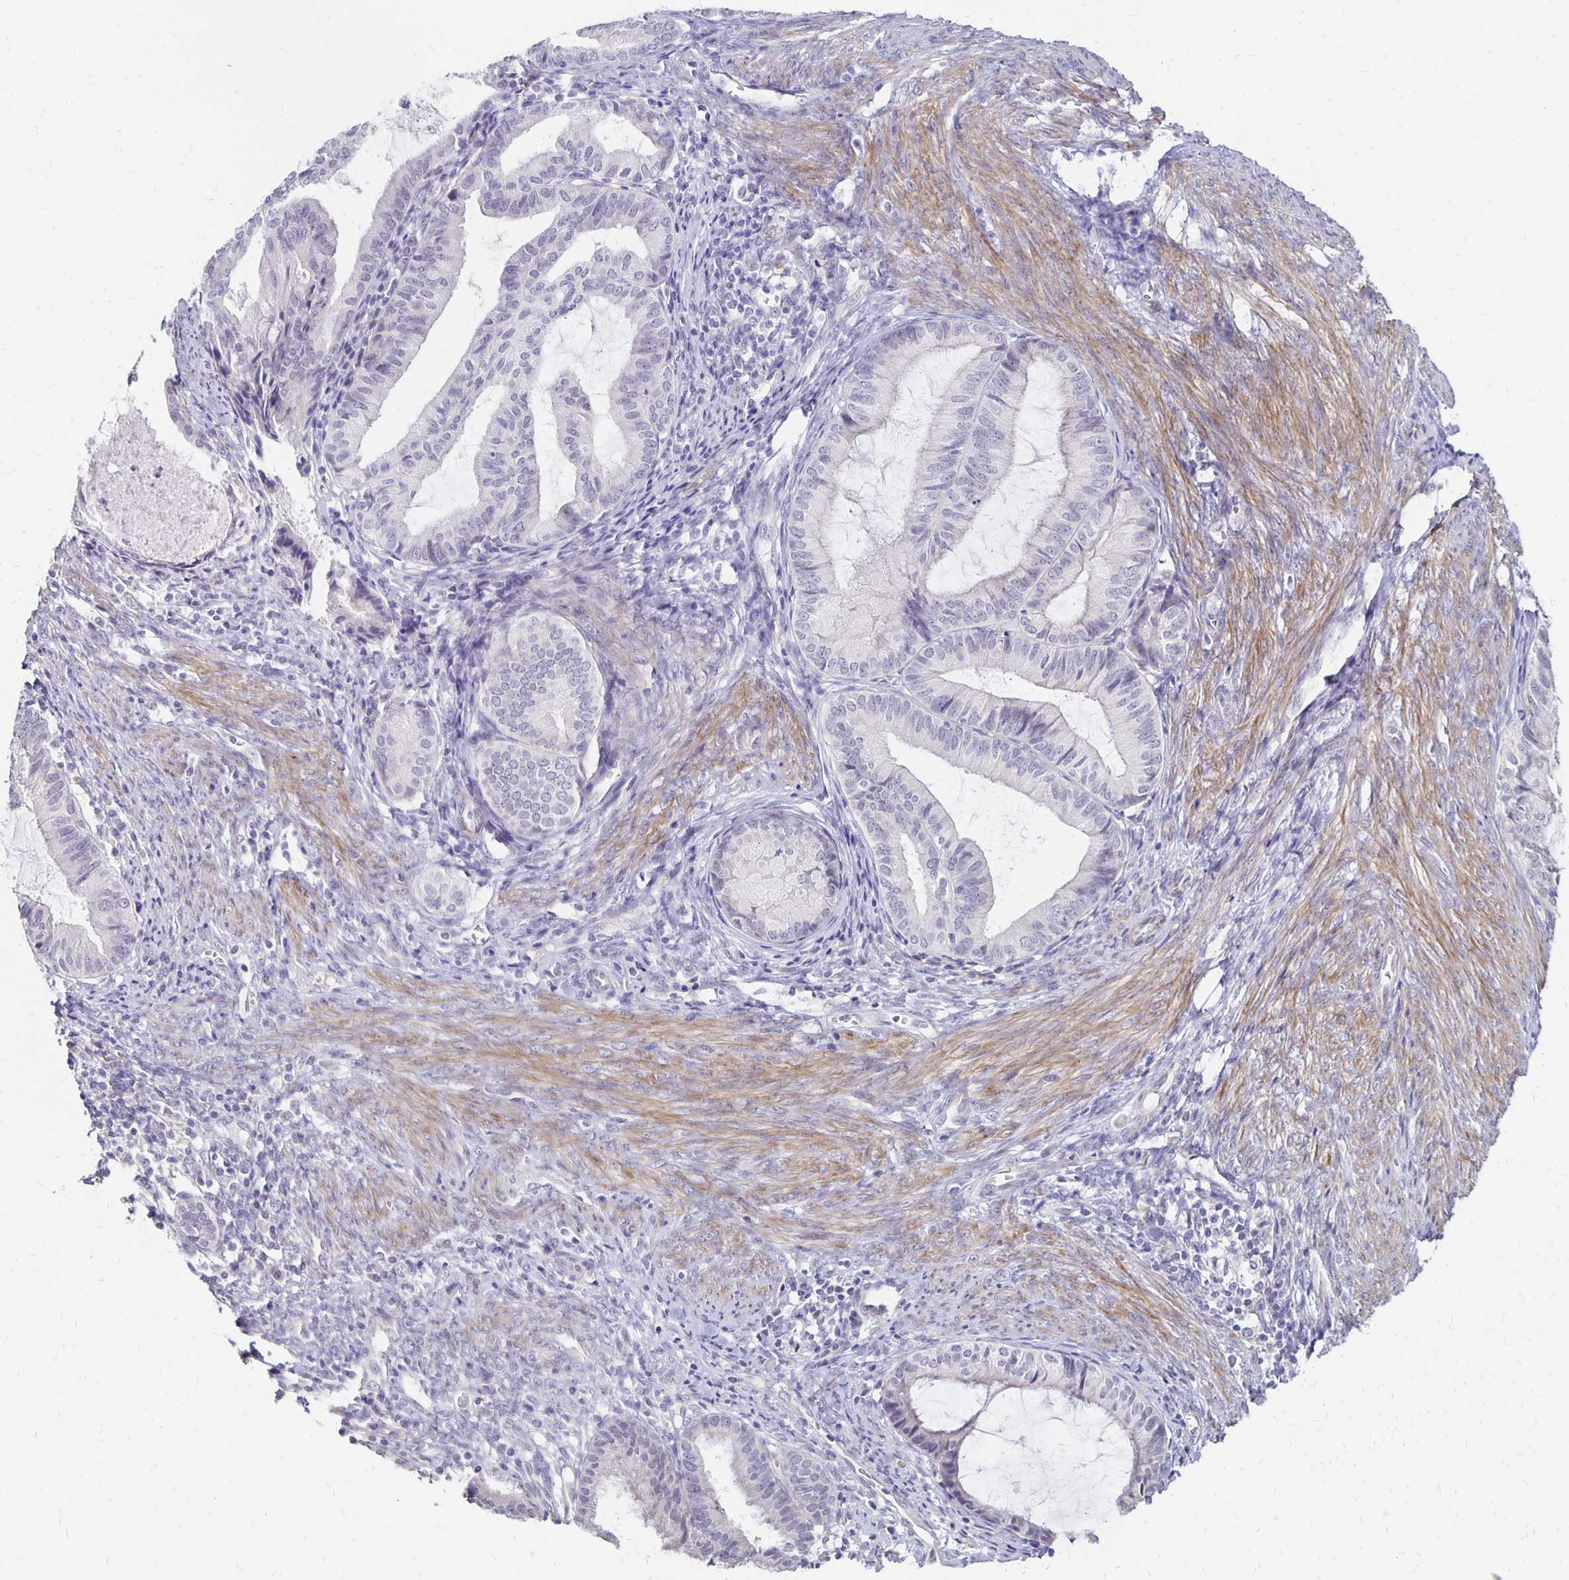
{"staining": {"intensity": "negative", "quantity": "none", "location": "none"}, "tissue": "endometrial cancer", "cell_type": "Tumor cells", "image_type": "cancer", "snomed": [{"axis": "morphology", "description": "Adenocarcinoma, NOS"}, {"axis": "topography", "description": "Endometrium"}], "caption": "DAB (3,3'-diaminobenzidine) immunohistochemical staining of endometrial cancer shows no significant positivity in tumor cells. (DAB (3,3'-diaminobenzidine) IHC with hematoxylin counter stain).", "gene": "ATOSB", "patient": {"sex": "female", "age": 86}}